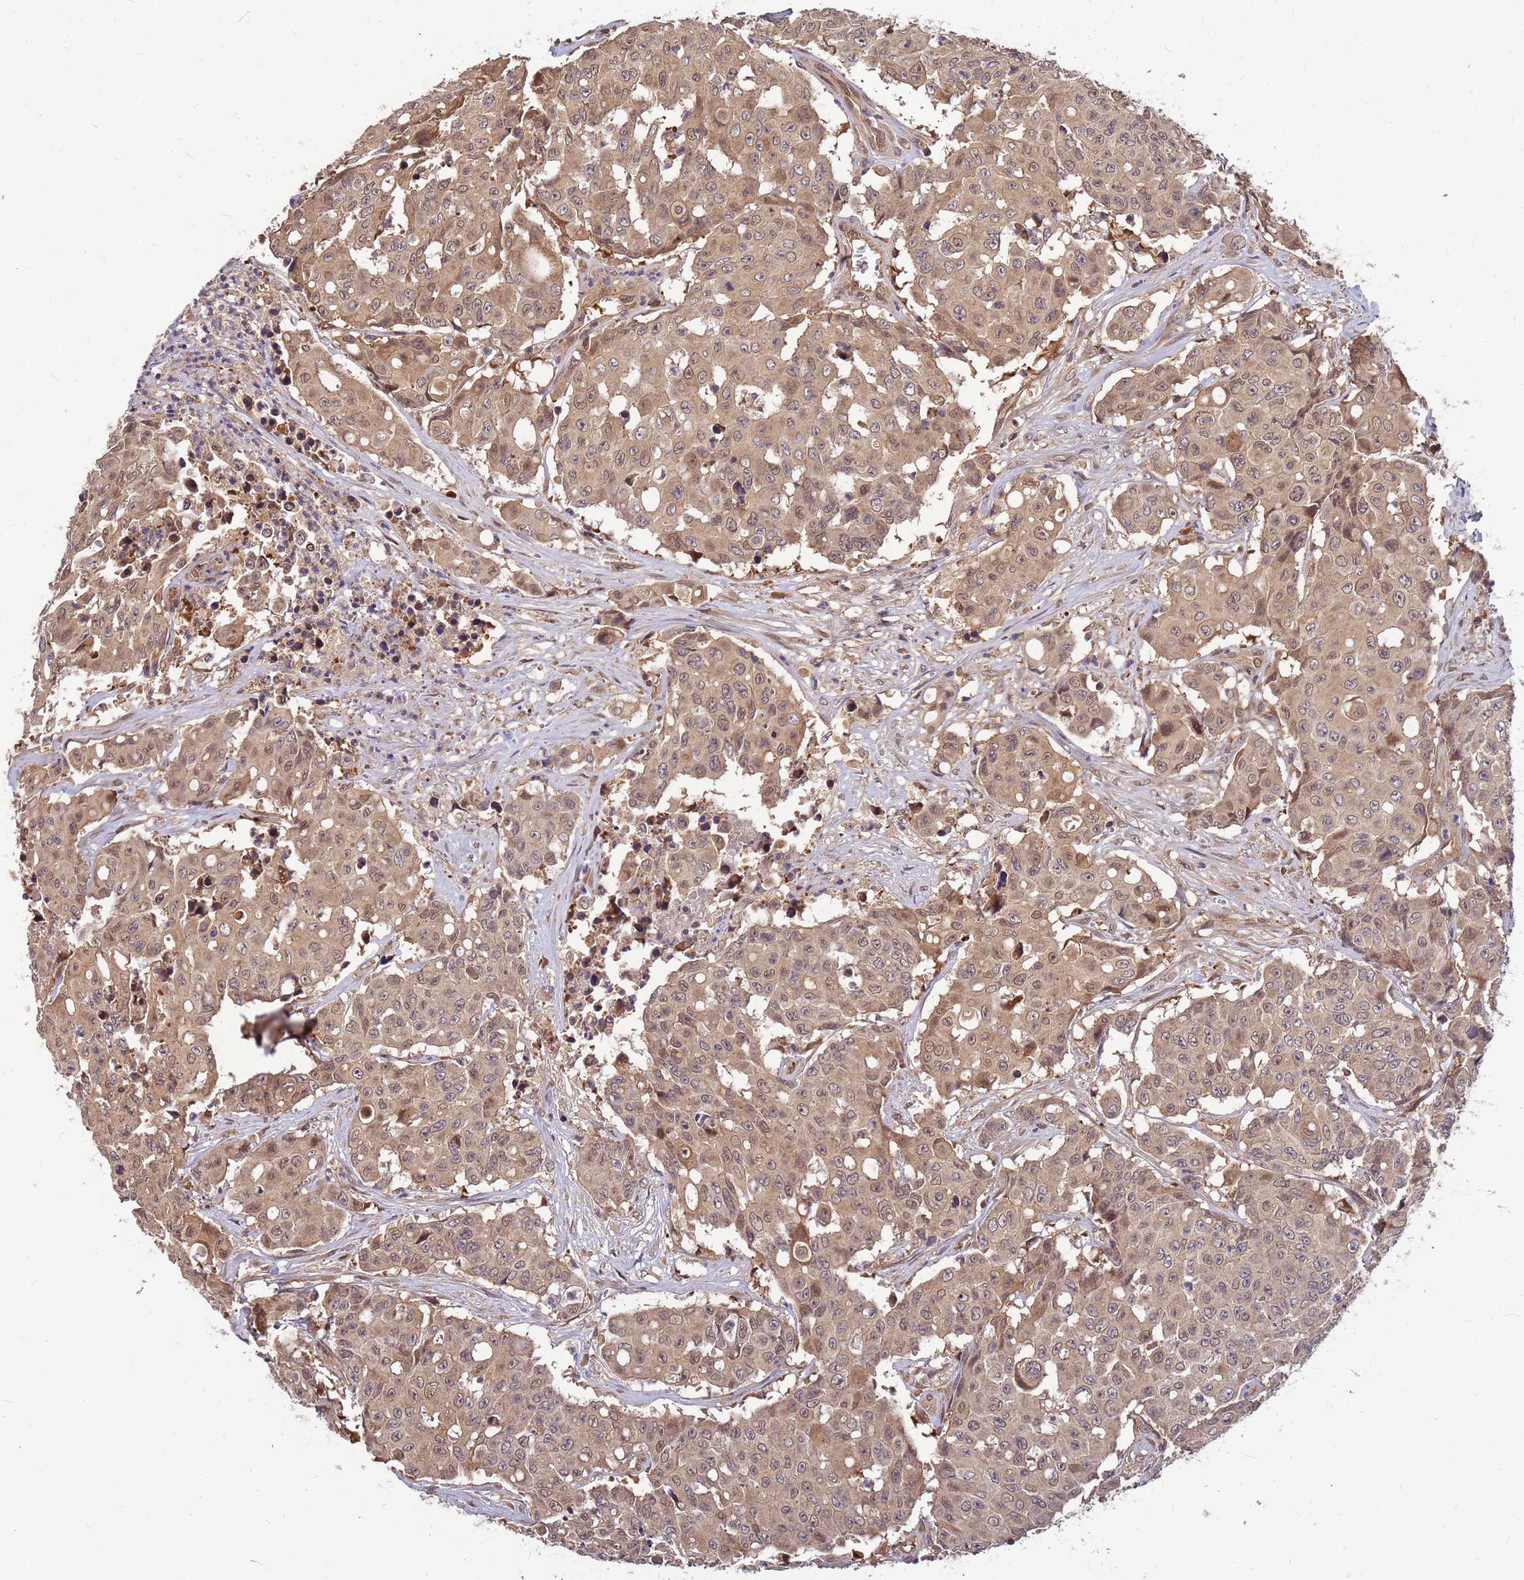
{"staining": {"intensity": "moderate", "quantity": ">75%", "location": "cytoplasmic/membranous,nuclear"}, "tissue": "colorectal cancer", "cell_type": "Tumor cells", "image_type": "cancer", "snomed": [{"axis": "morphology", "description": "Adenocarcinoma, NOS"}, {"axis": "topography", "description": "Colon"}], "caption": "Immunohistochemistry photomicrograph of neoplastic tissue: human colorectal cancer (adenocarcinoma) stained using IHC reveals medium levels of moderate protein expression localized specifically in the cytoplasmic/membranous and nuclear of tumor cells, appearing as a cytoplasmic/membranous and nuclear brown color.", "gene": "DUS4L", "patient": {"sex": "male", "age": 51}}